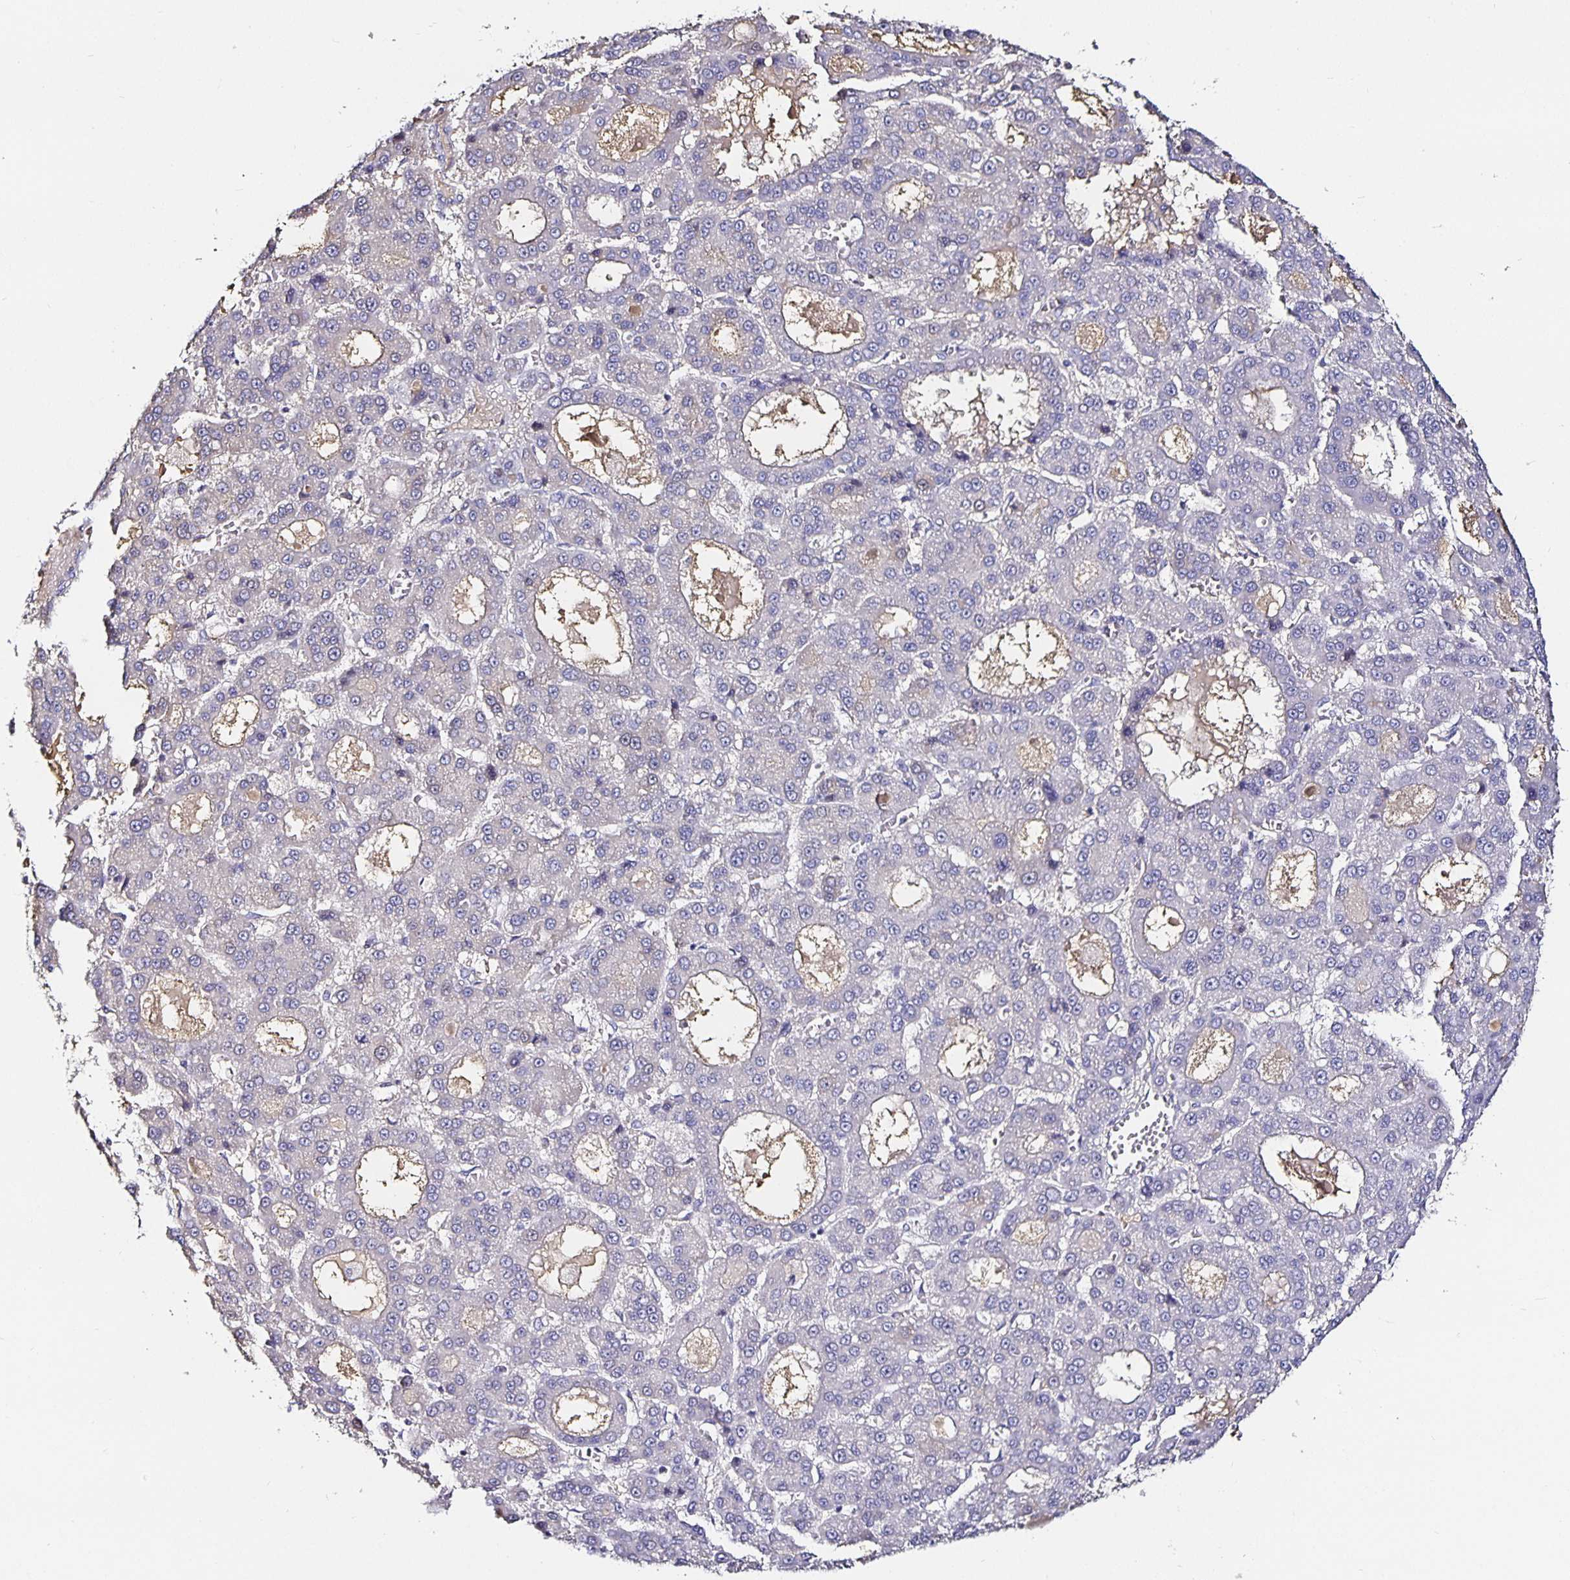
{"staining": {"intensity": "negative", "quantity": "none", "location": "none"}, "tissue": "liver cancer", "cell_type": "Tumor cells", "image_type": "cancer", "snomed": [{"axis": "morphology", "description": "Carcinoma, Hepatocellular, NOS"}, {"axis": "topography", "description": "Liver"}], "caption": "Tumor cells are negative for brown protein staining in liver cancer (hepatocellular carcinoma).", "gene": "TTR", "patient": {"sex": "male", "age": 70}}